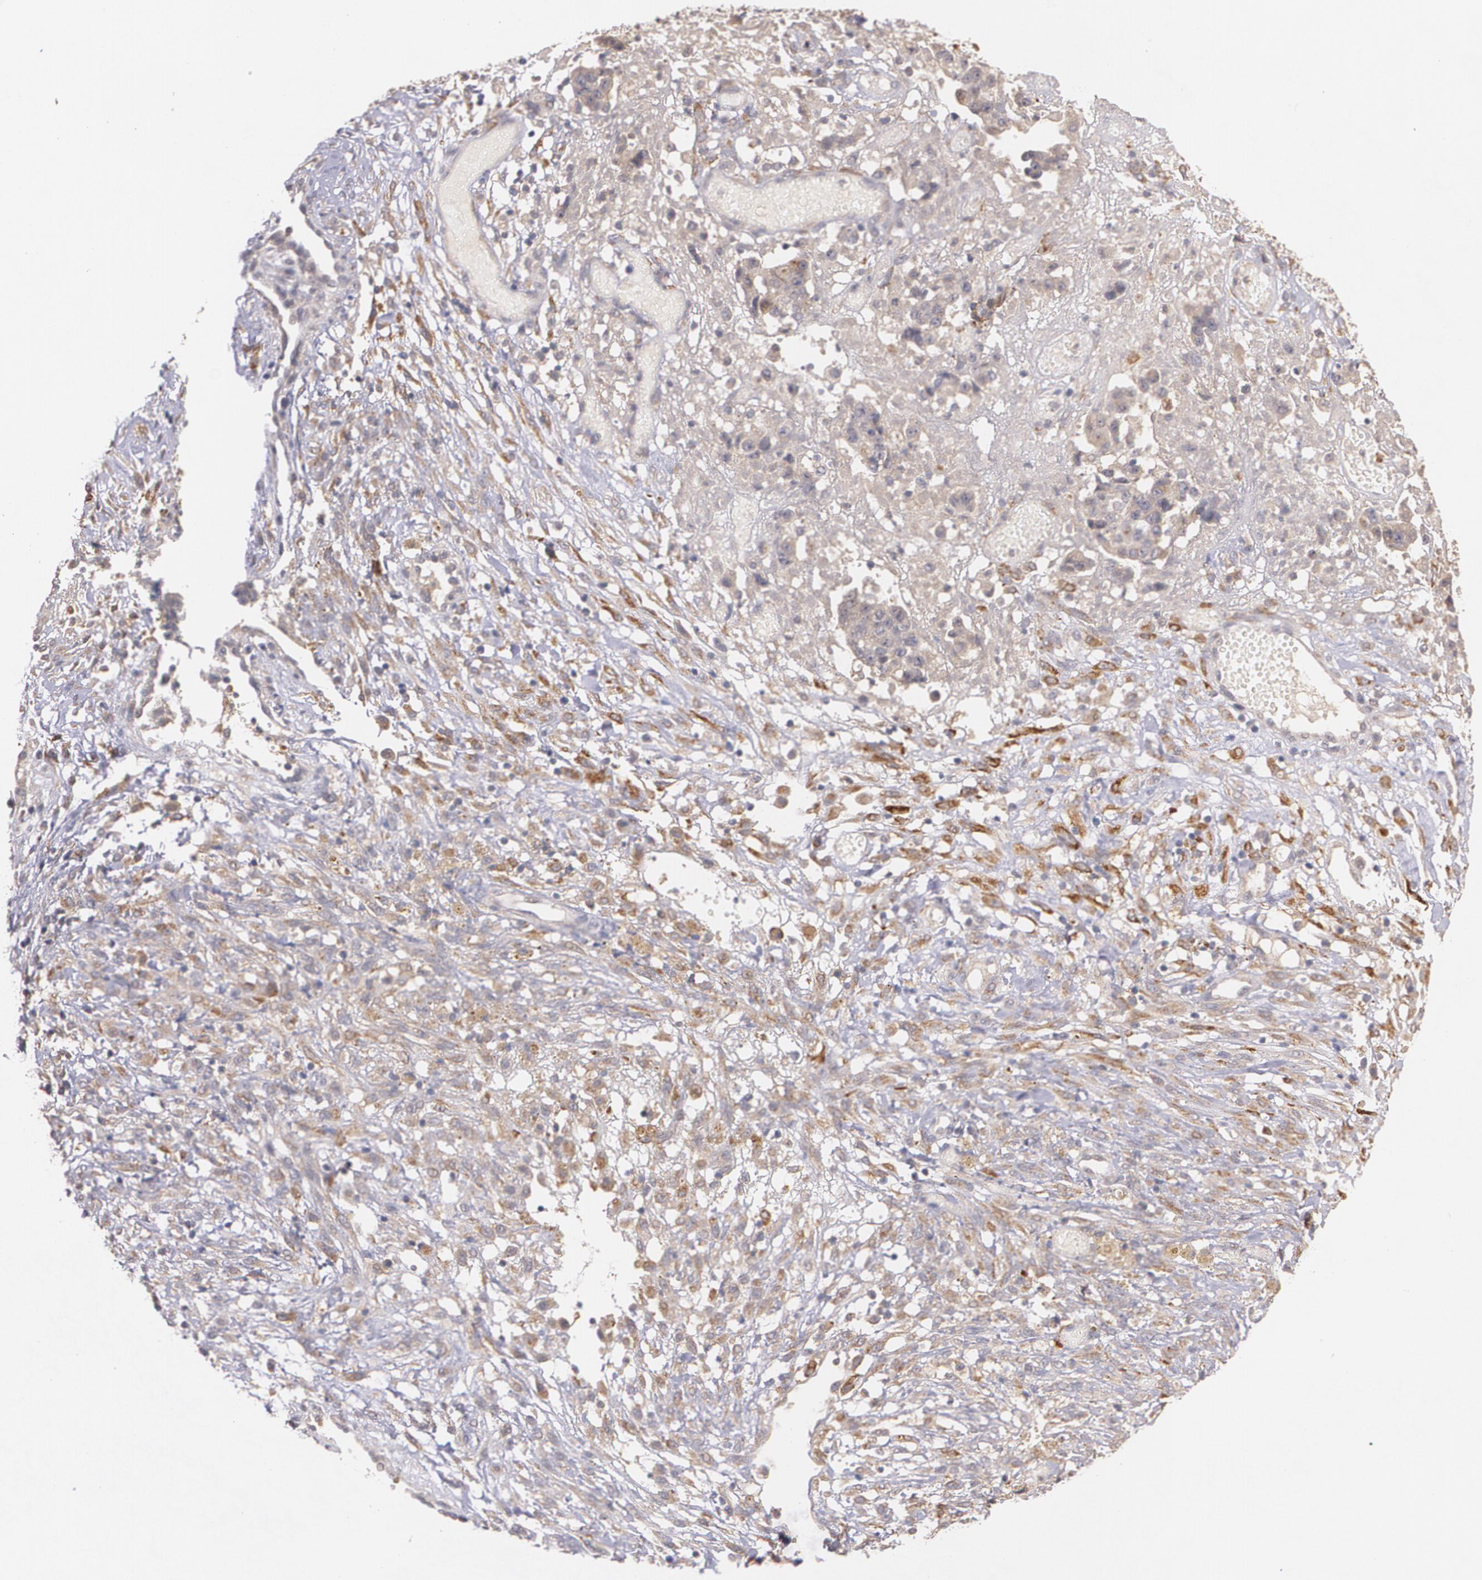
{"staining": {"intensity": "moderate", "quantity": "25%-75%", "location": "cytoplasmic/membranous"}, "tissue": "ovarian cancer", "cell_type": "Tumor cells", "image_type": "cancer", "snomed": [{"axis": "morphology", "description": "Carcinoma, endometroid"}, {"axis": "topography", "description": "Ovary"}], "caption": "A brown stain highlights moderate cytoplasmic/membranous staining of a protein in human ovarian cancer (endometroid carcinoma) tumor cells.", "gene": "IFNGR2", "patient": {"sex": "female", "age": 42}}